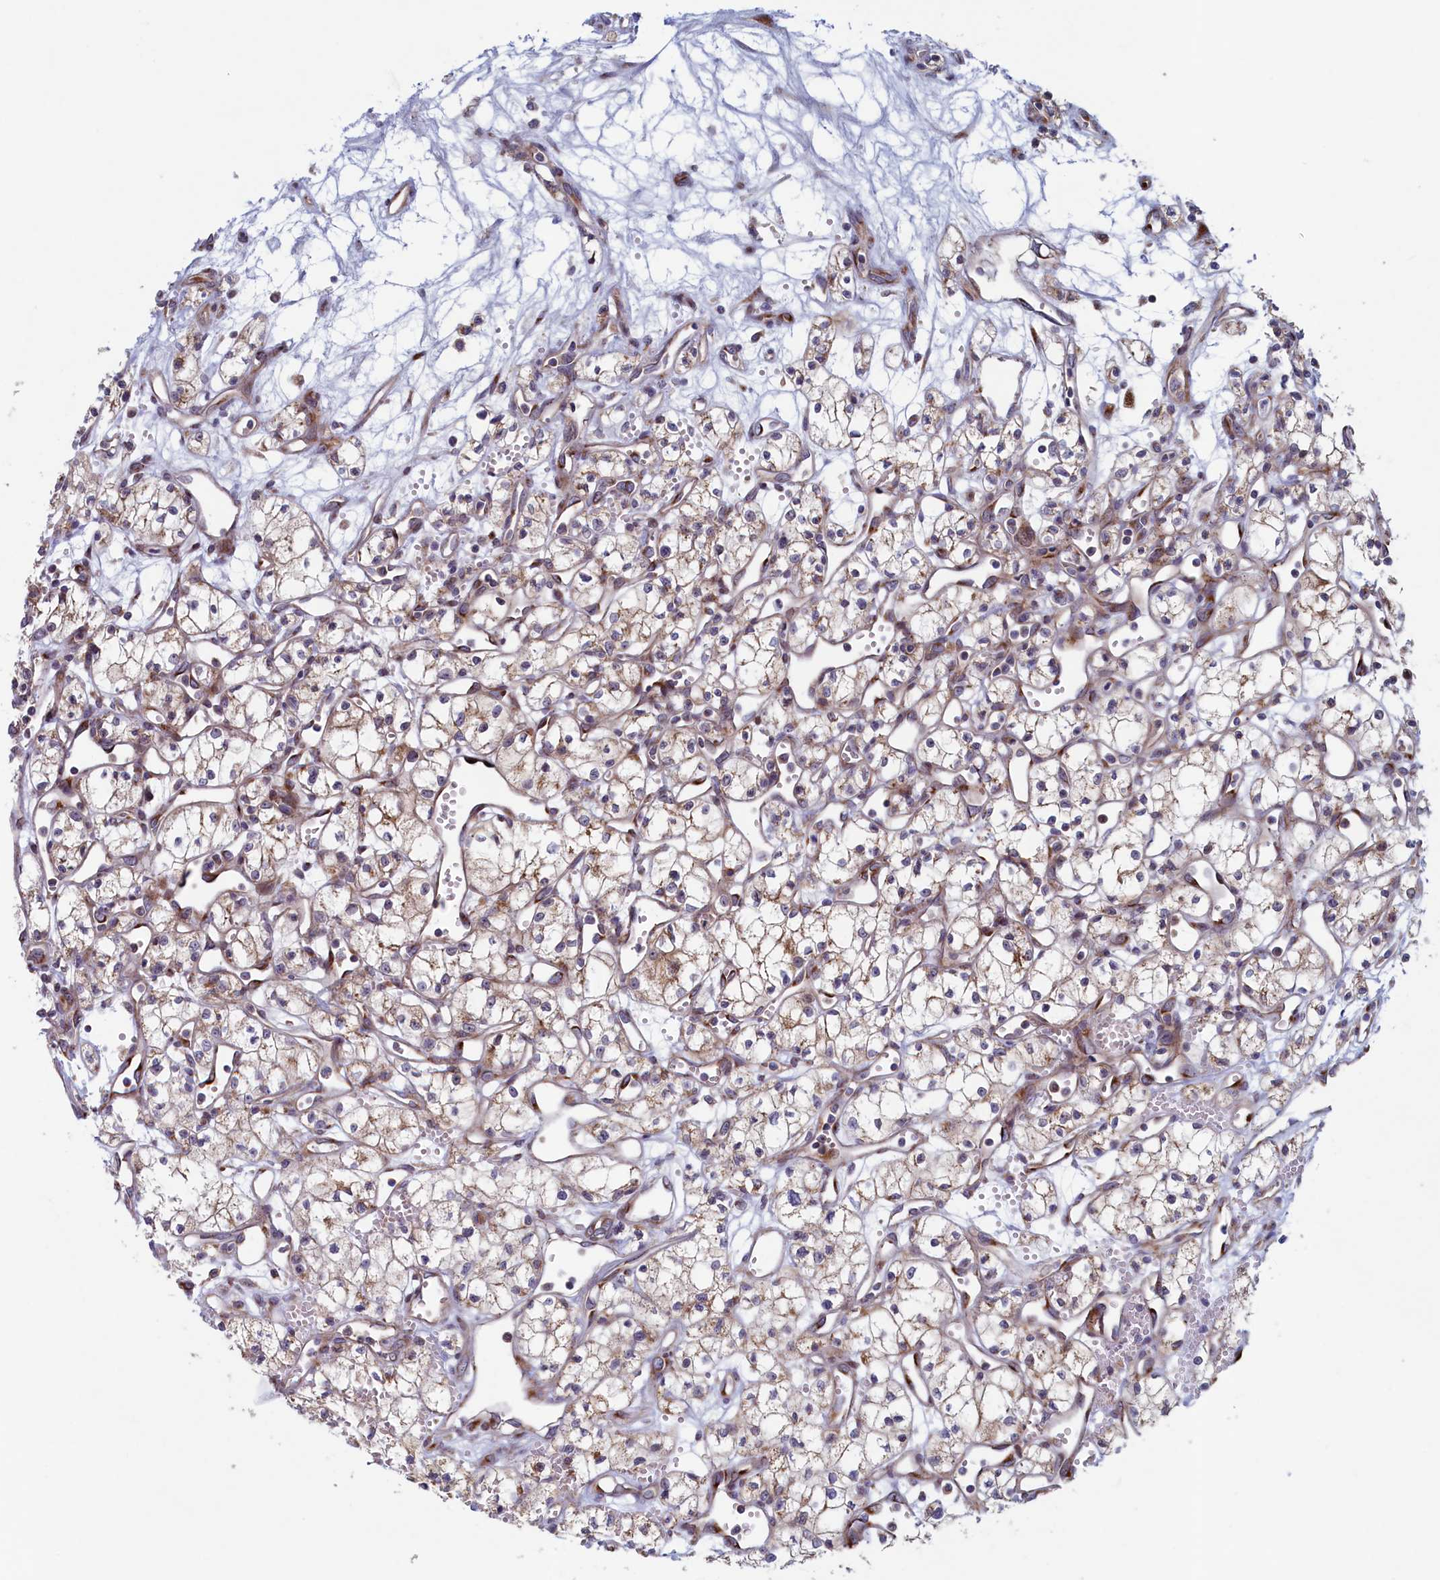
{"staining": {"intensity": "negative", "quantity": "none", "location": "none"}, "tissue": "renal cancer", "cell_type": "Tumor cells", "image_type": "cancer", "snomed": [{"axis": "morphology", "description": "Adenocarcinoma, NOS"}, {"axis": "topography", "description": "Kidney"}], "caption": "An IHC micrograph of renal cancer is shown. There is no staining in tumor cells of renal cancer. The staining is performed using DAB (3,3'-diaminobenzidine) brown chromogen with nuclei counter-stained in using hematoxylin.", "gene": "MTFMT", "patient": {"sex": "male", "age": 59}}